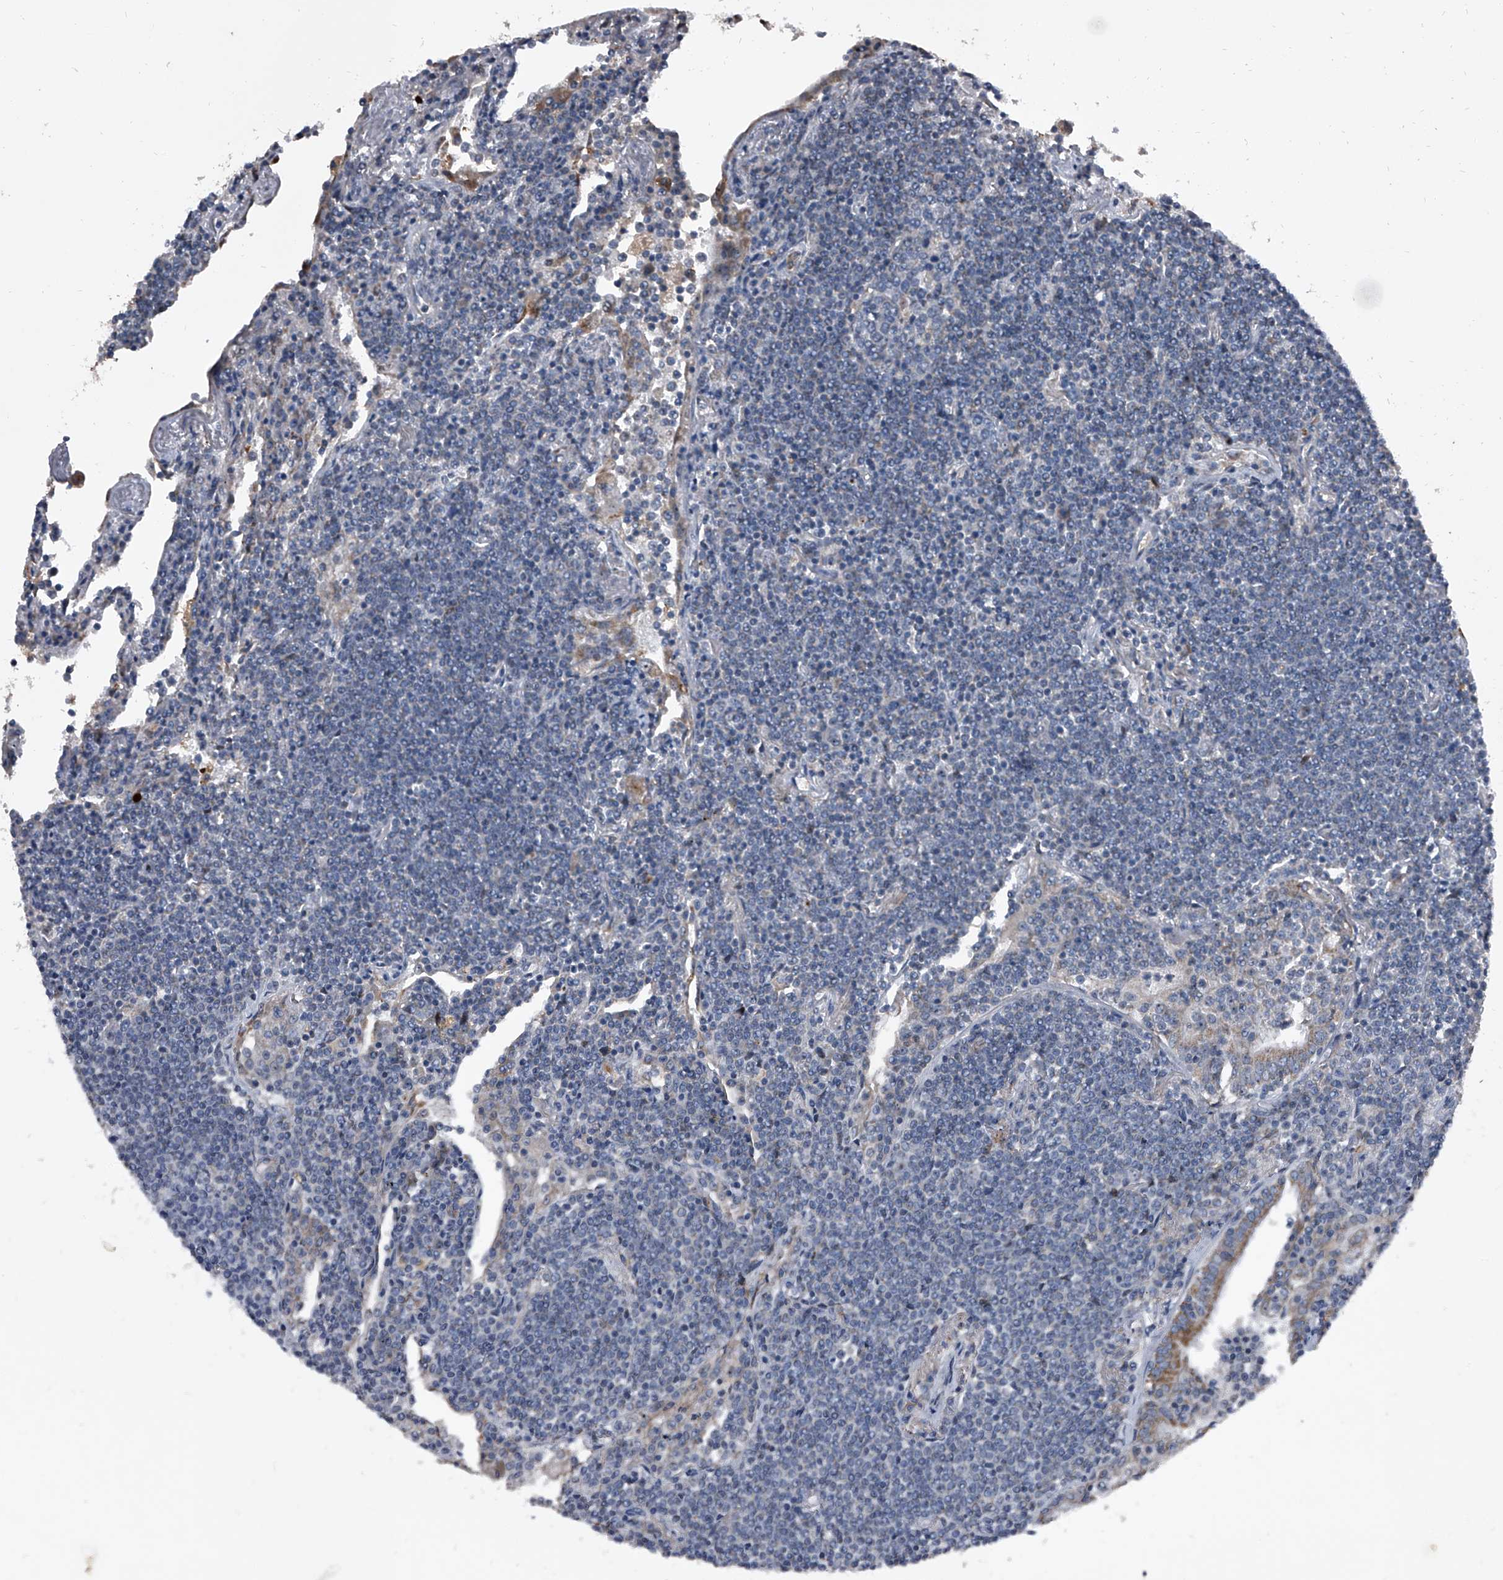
{"staining": {"intensity": "negative", "quantity": "none", "location": "none"}, "tissue": "lymphoma", "cell_type": "Tumor cells", "image_type": "cancer", "snomed": [{"axis": "morphology", "description": "Malignant lymphoma, non-Hodgkin's type, Low grade"}, {"axis": "topography", "description": "Lung"}], "caption": "Immunohistochemistry of human malignant lymphoma, non-Hodgkin's type (low-grade) exhibits no positivity in tumor cells.", "gene": "CEP85L", "patient": {"sex": "female", "age": 71}}